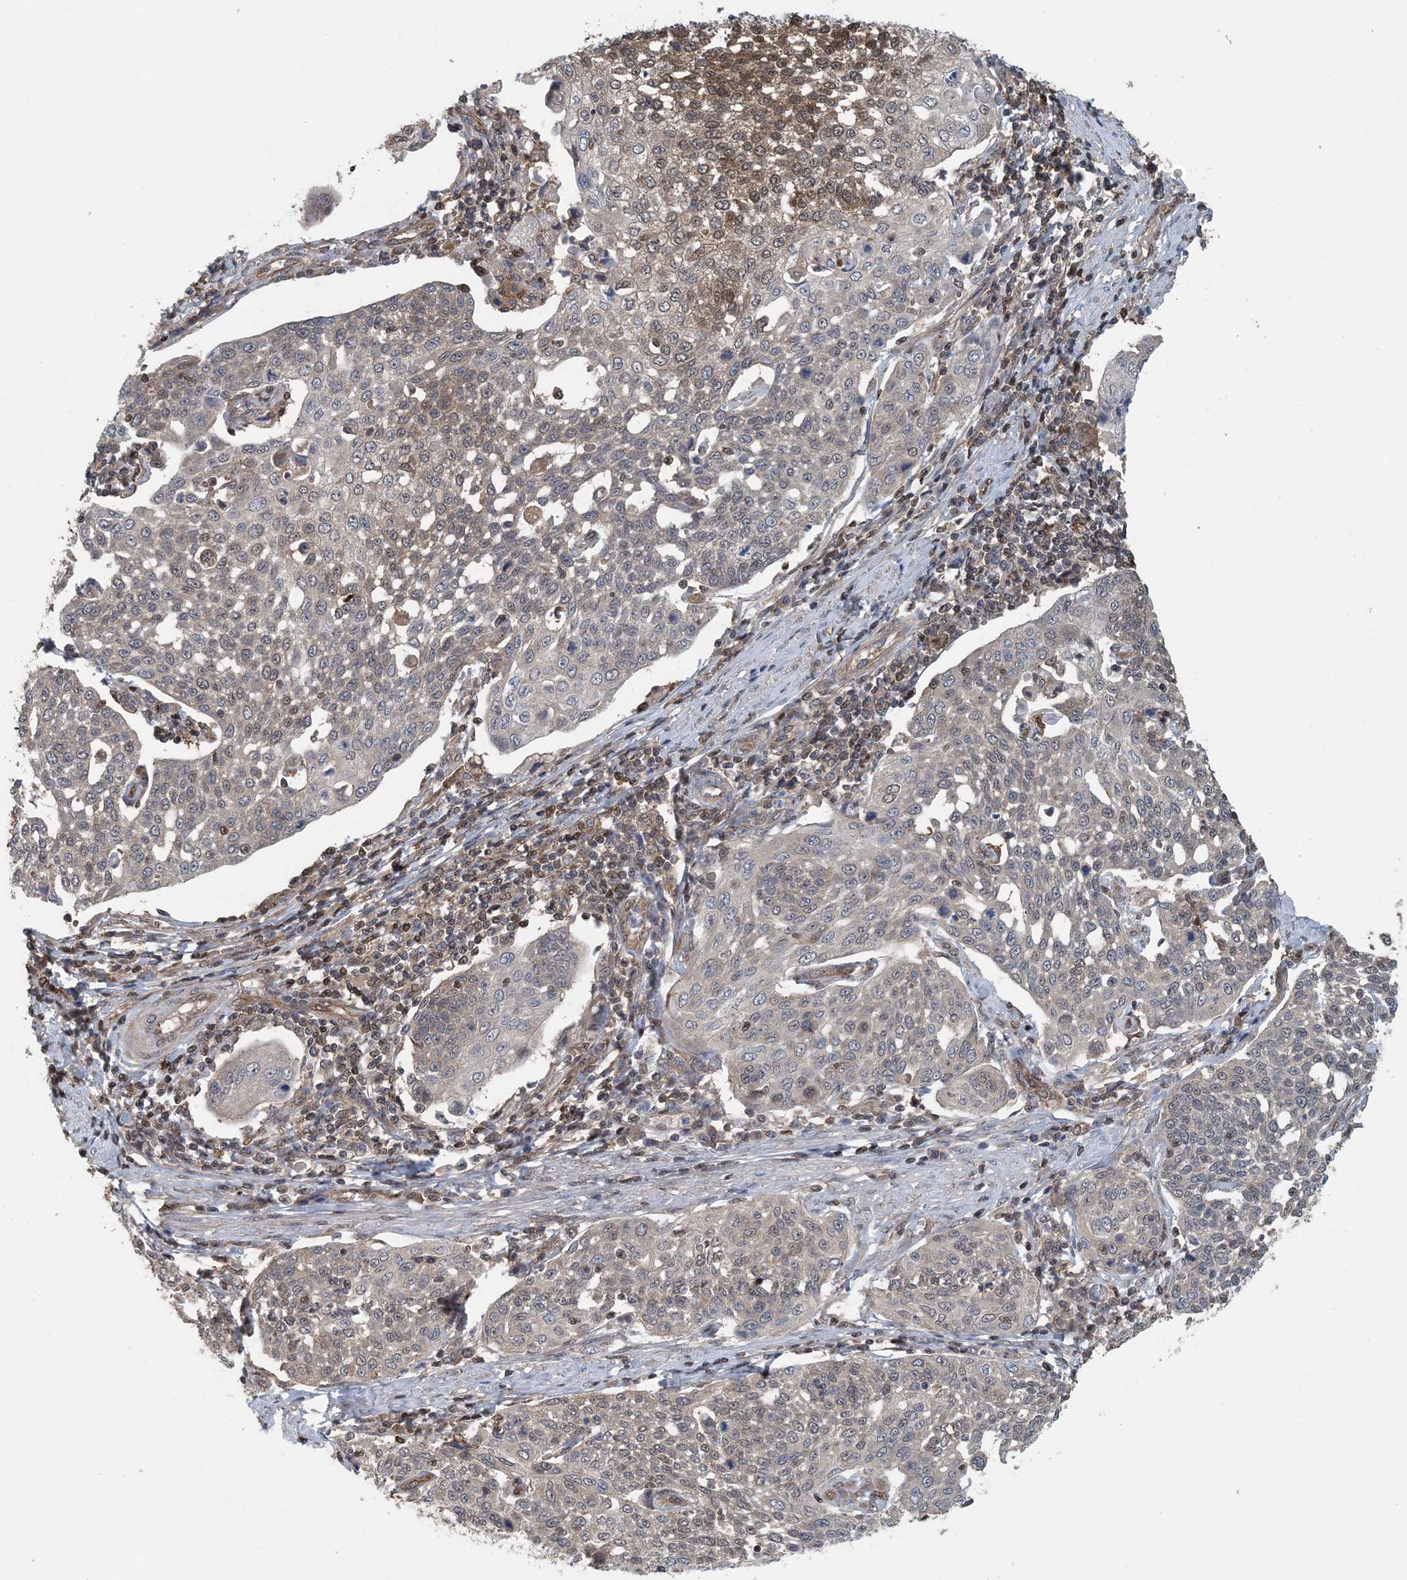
{"staining": {"intensity": "moderate", "quantity": "<25%", "location": "cytoplasmic/membranous,nuclear"}, "tissue": "cervical cancer", "cell_type": "Tumor cells", "image_type": "cancer", "snomed": [{"axis": "morphology", "description": "Squamous cell carcinoma, NOS"}, {"axis": "topography", "description": "Cervix"}], "caption": "Squamous cell carcinoma (cervical) was stained to show a protein in brown. There is low levels of moderate cytoplasmic/membranous and nuclear expression in about <25% of tumor cells.", "gene": "HIKESHI", "patient": {"sex": "female", "age": 34}}